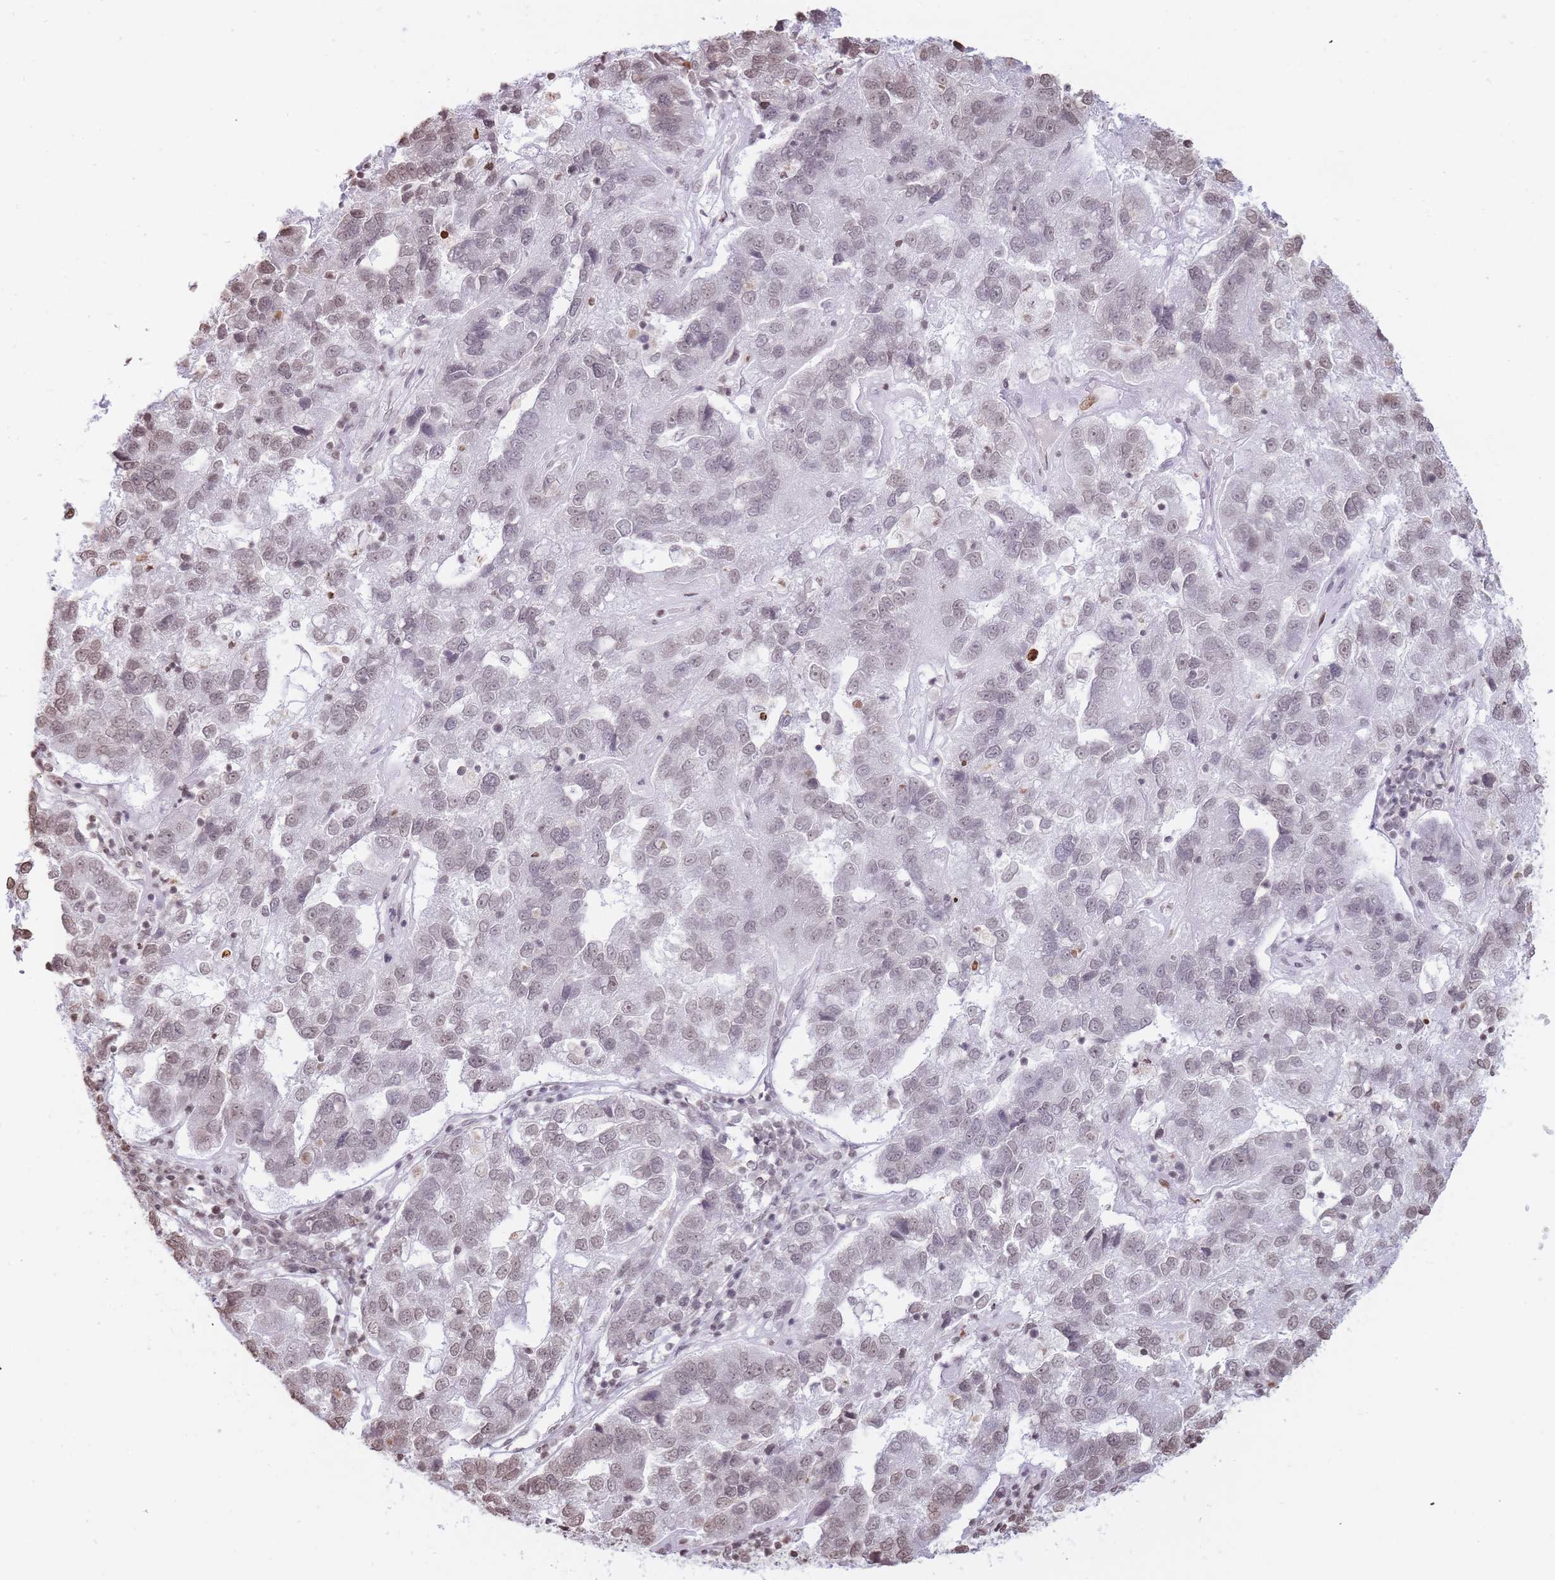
{"staining": {"intensity": "weak", "quantity": "<25%", "location": "nuclear"}, "tissue": "pancreatic cancer", "cell_type": "Tumor cells", "image_type": "cancer", "snomed": [{"axis": "morphology", "description": "Adenocarcinoma, NOS"}, {"axis": "topography", "description": "Pancreas"}], "caption": "This is an immunohistochemistry image of human adenocarcinoma (pancreatic). There is no staining in tumor cells.", "gene": "SHISAL1", "patient": {"sex": "female", "age": 61}}